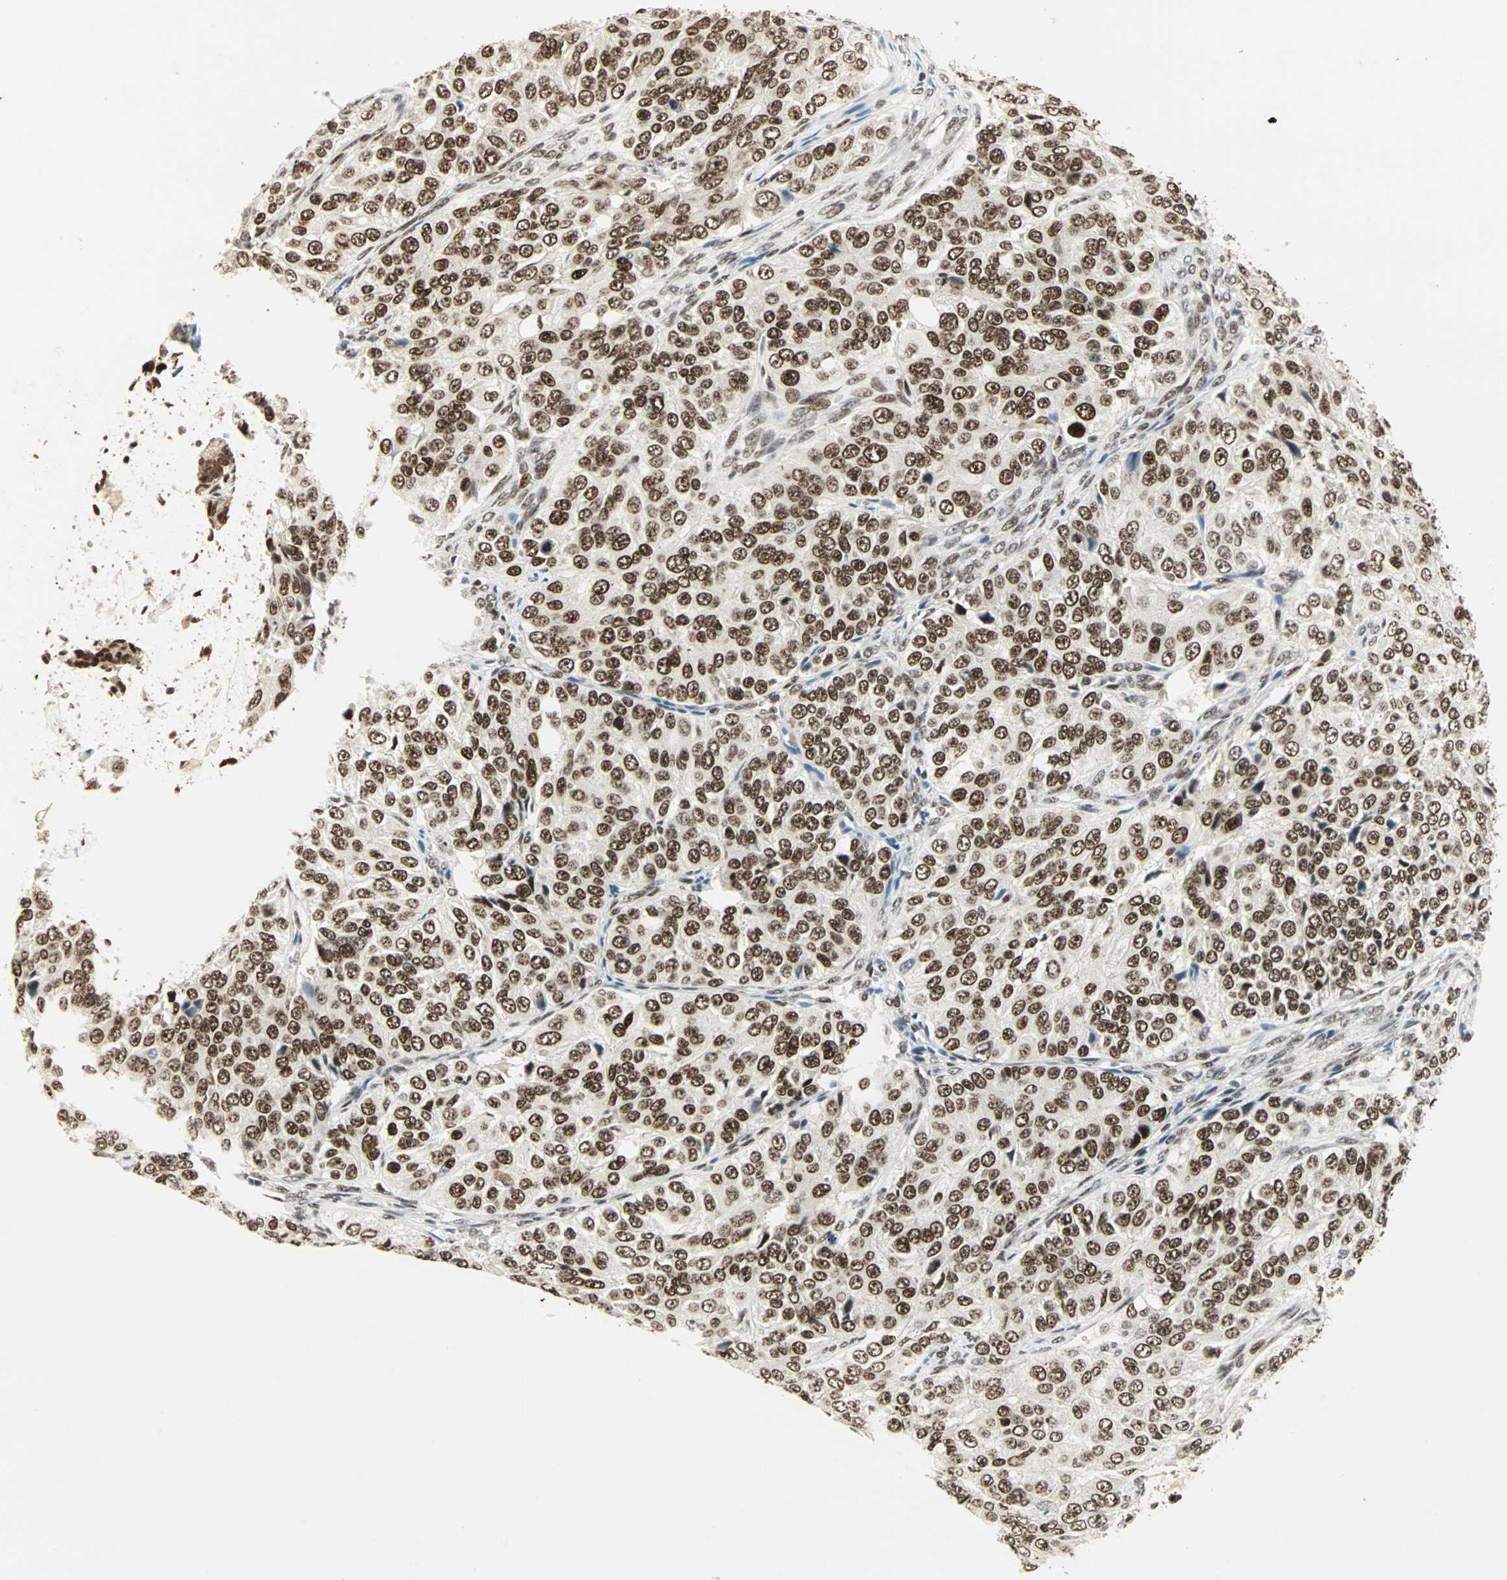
{"staining": {"intensity": "strong", "quantity": ">75%", "location": "nuclear"}, "tissue": "ovarian cancer", "cell_type": "Tumor cells", "image_type": "cancer", "snomed": [{"axis": "morphology", "description": "Carcinoma, endometroid"}, {"axis": "topography", "description": "Ovary"}], "caption": "Protein staining of ovarian cancer (endometroid carcinoma) tissue shows strong nuclear expression in about >75% of tumor cells.", "gene": "BLM", "patient": {"sex": "female", "age": 51}}